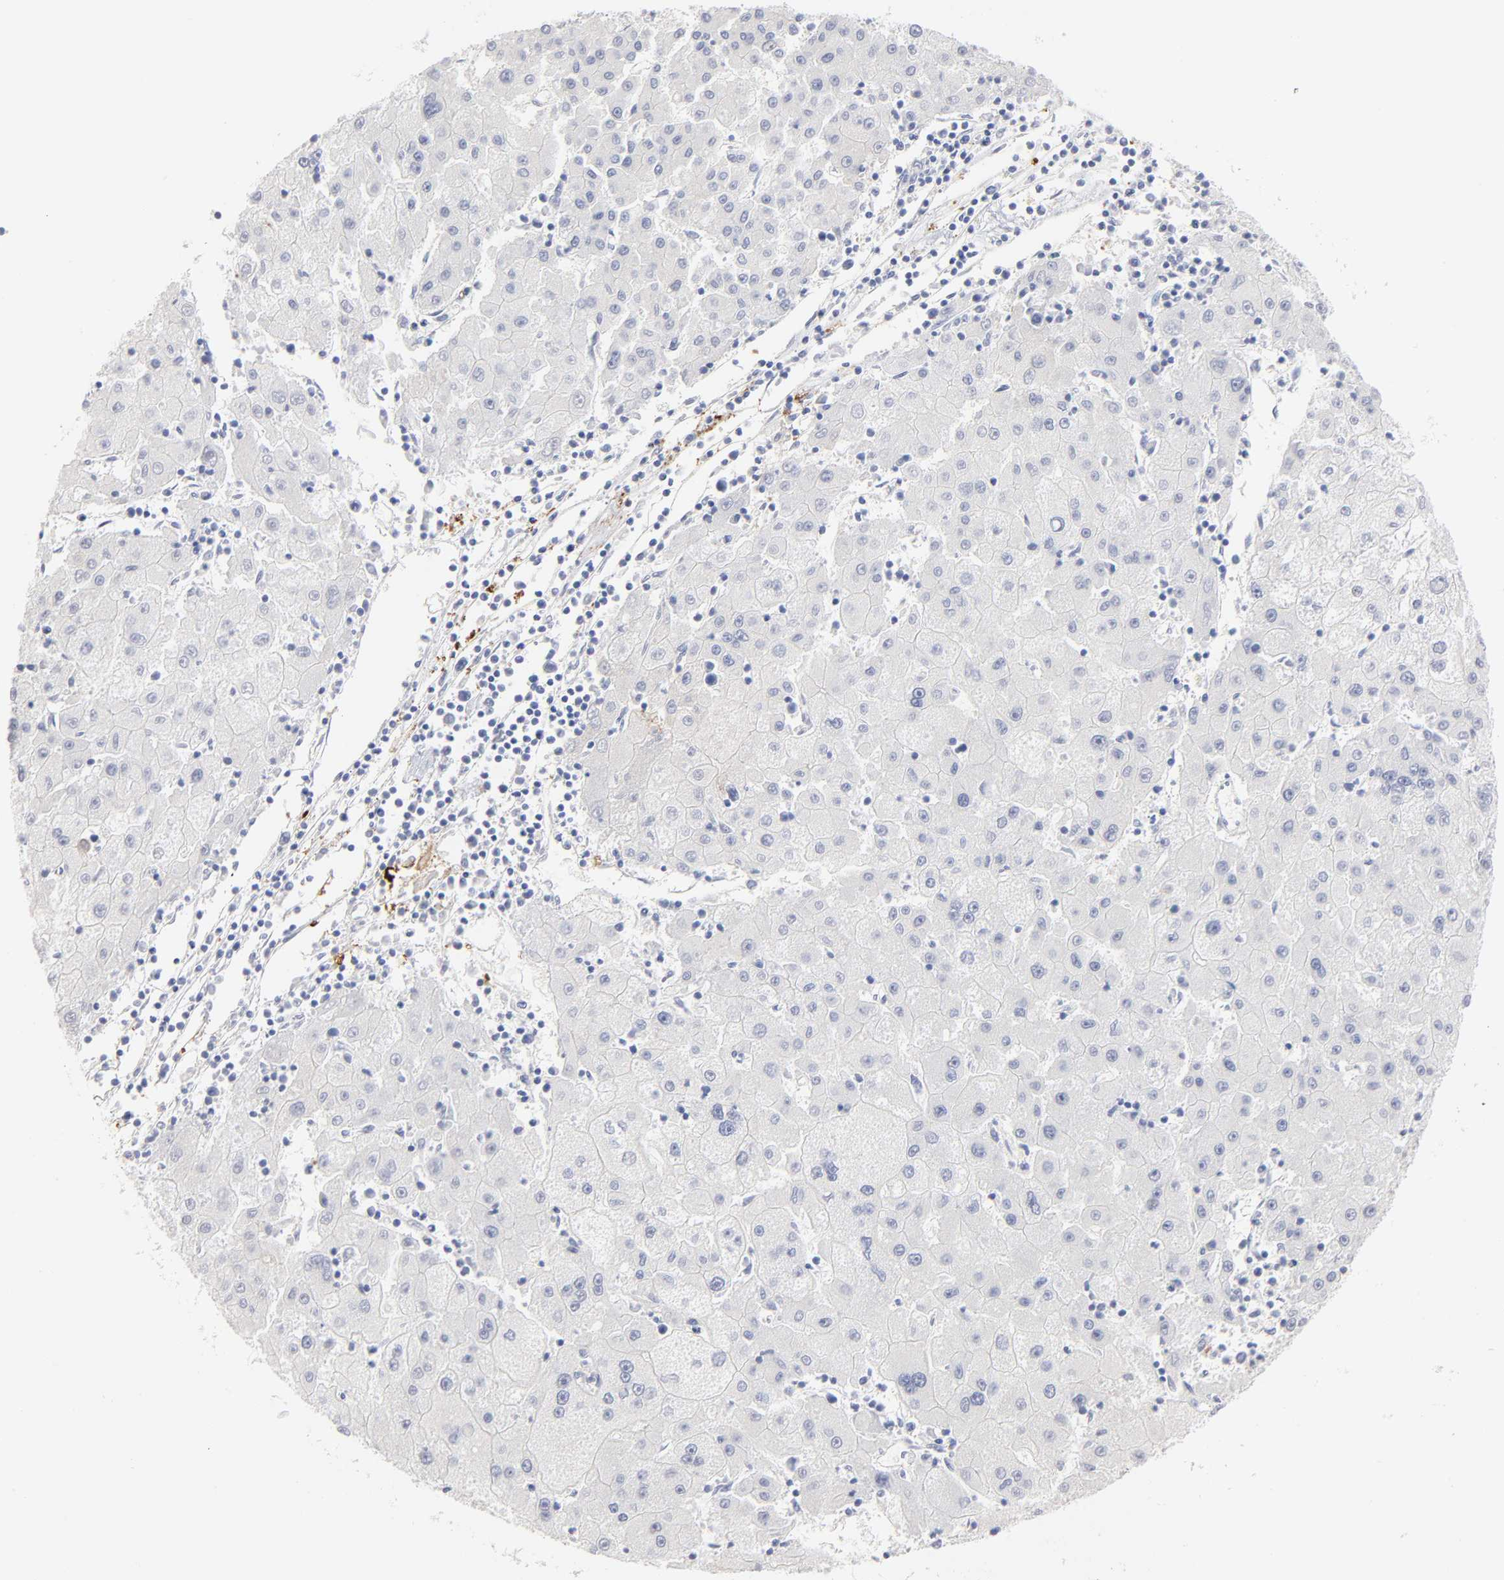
{"staining": {"intensity": "negative", "quantity": "none", "location": "none"}, "tissue": "liver cancer", "cell_type": "Tumor cells", "image_type": "cancer", "snomed": [{"axis": "morphology", "description": "Carcinoma, Hepatocellular, NOS"}, {"axis": "topography", "description": "Liver"}], "caption": "A histopathology image of hepatocellular carcinoma (liver) stained for a protein displays no brown staining in tumor cells. The staining is performed using DAB (3,3'-diaminobenzidine) brown chromogen with nuclei counter-stained in using hematoxylin.", "gene": "IFIT2", "patient": {"sex": "male", "age": 72}}